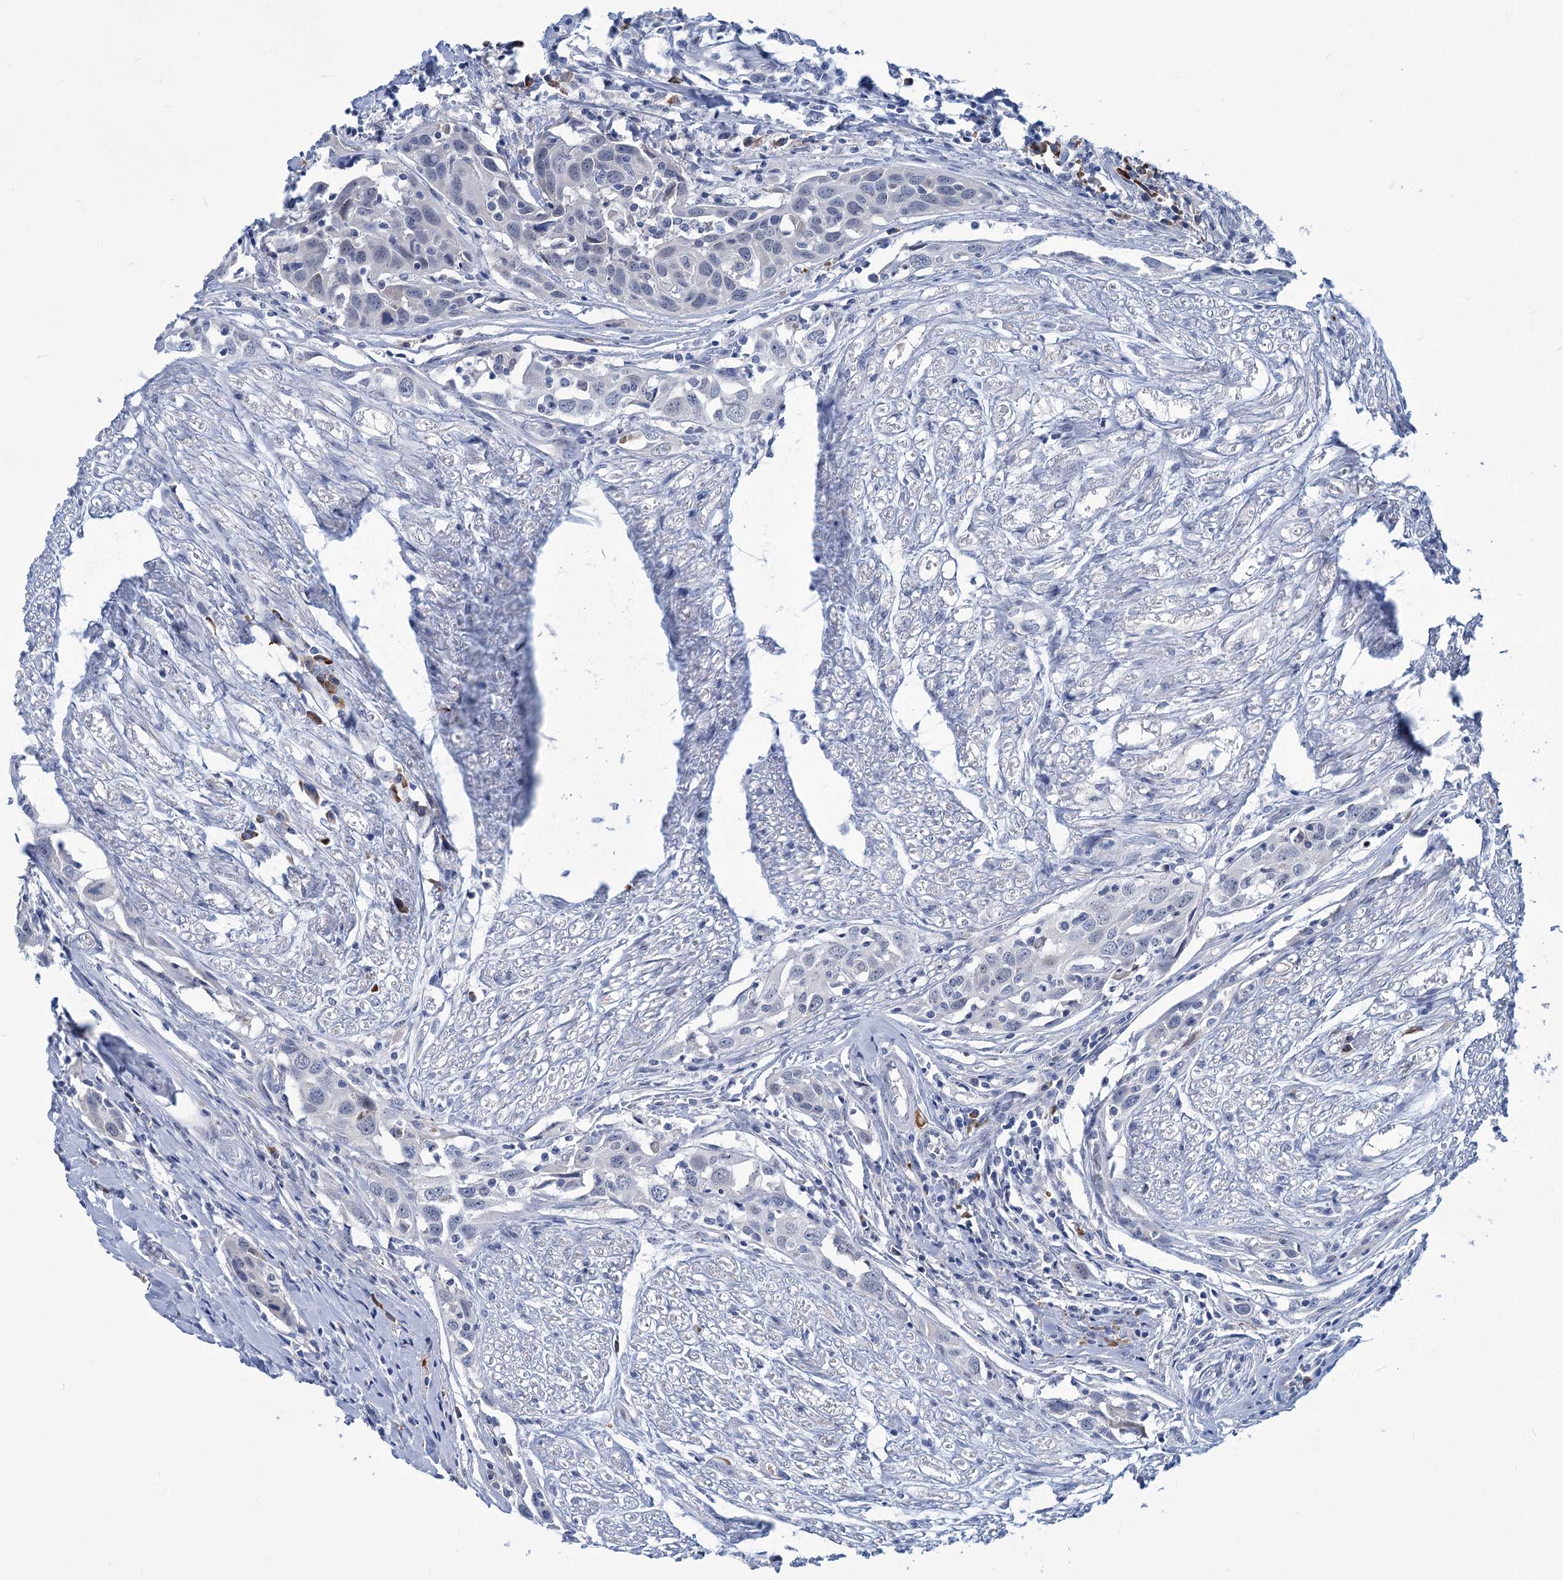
{"staining": {"intensity": "negative", "quantity": "none", "location": "none"}, "tissue": "head and neck cancer", "cell_type": "Tumor cells", "image_type": "cancer", "snomed": [{"axis": "morphology", "description": "Squamous cell carcinoma, NOS"}, {"axis": "topography", "description": "Oral tissue"}, {"axis": "topography", "description": "Head-Neck"}], "caption": "The image demonstrates no staining of tumor cells in squamous cell carcinoma (head and neck).", "gene": "NEU3", "patient": {"sex": "female", "age": 50}}